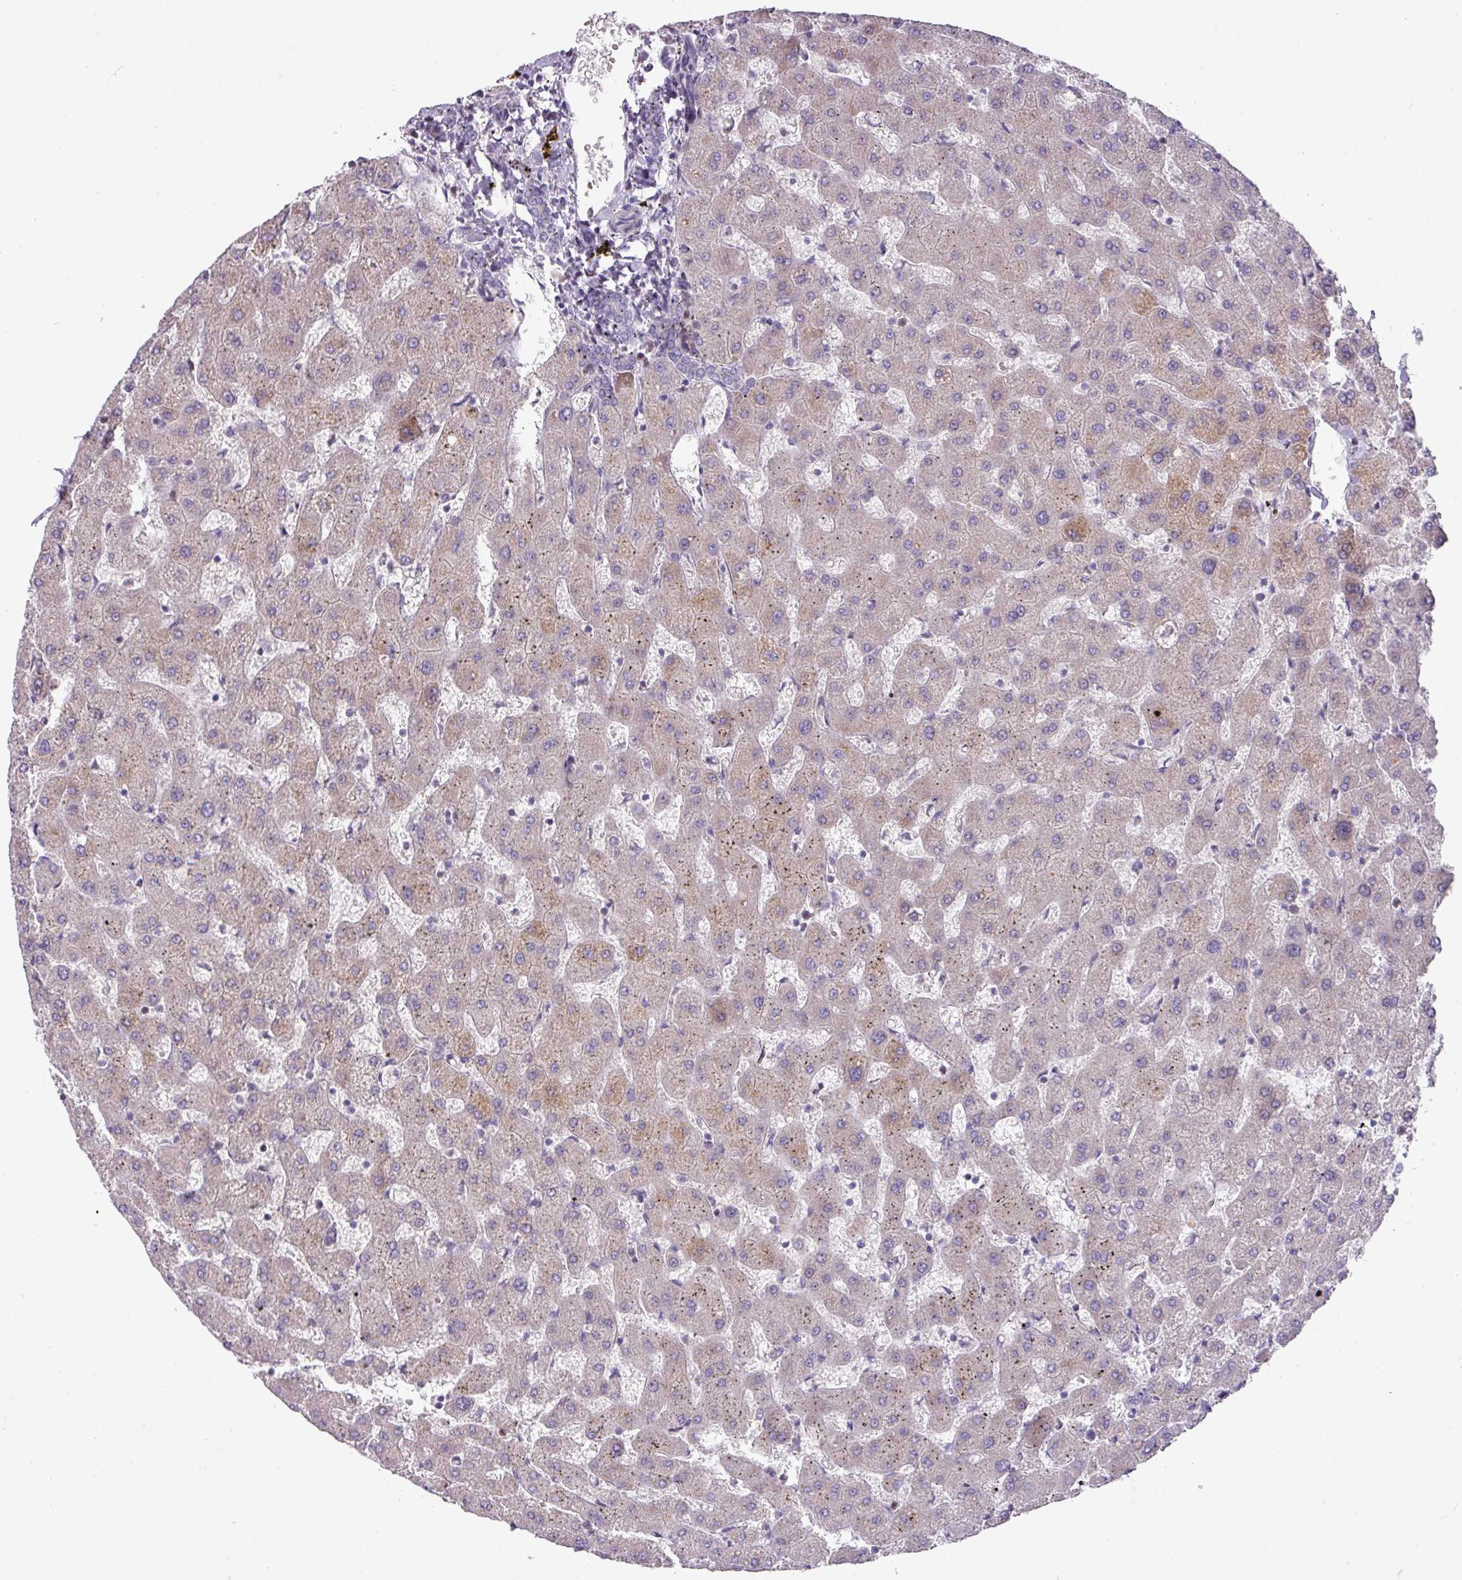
{"staining": {"intensity": "negative", "quantity": "none", "location": "none"}, "tissue": "liver", "cell_type": "Cholangiocytes", "image_type": "normal", "snomed": [{"axis": "morphology", "description": "Normal tissue, NOS"}, {"axis": "topography", "description": "Liver"}], "caption": "This is a micrograph of IHC staining of unremarkable liver, which shows no expression in cholangiocytes.", "gene": "ZNF394", "patient": {"sex": "female", "age": 63}}